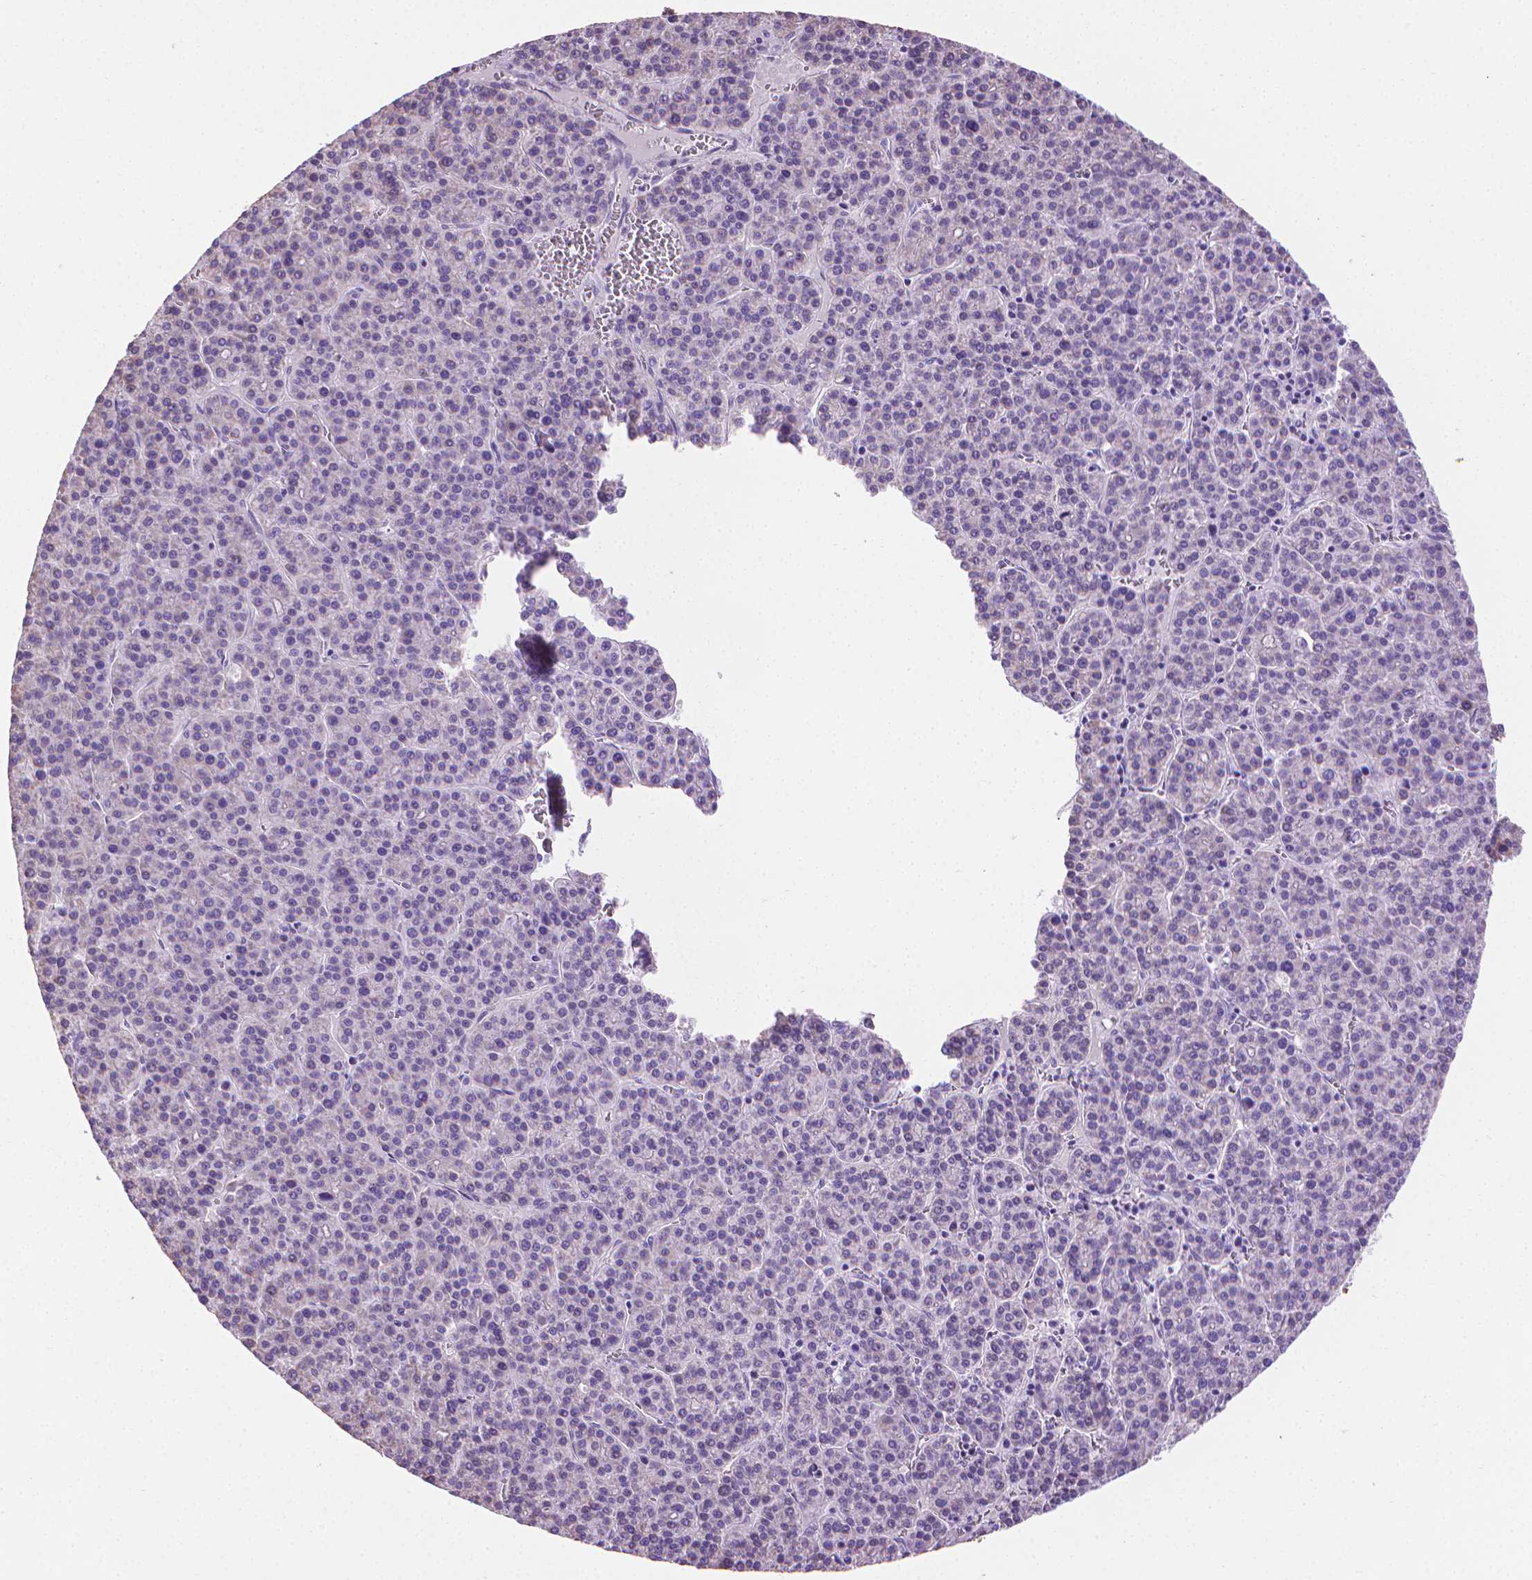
{"staining": {"intensity": "negative", "quantity": "none", "location": "none"}, "tissue": "liver cancer", "cell_type": "Tumor cells", "image_type": "cancer", "snomed": [{"axis": "morphology", "description": "Carcinoma, Hepatocellular, NOS"}, {"axis": "topography", "description": "Liver"}], "caption": "Liver cancer stained for a protein using IHC displays no expression tumor cells.", "gene": "PNMA2", "patient": {"sex": "female", "age": 58}}